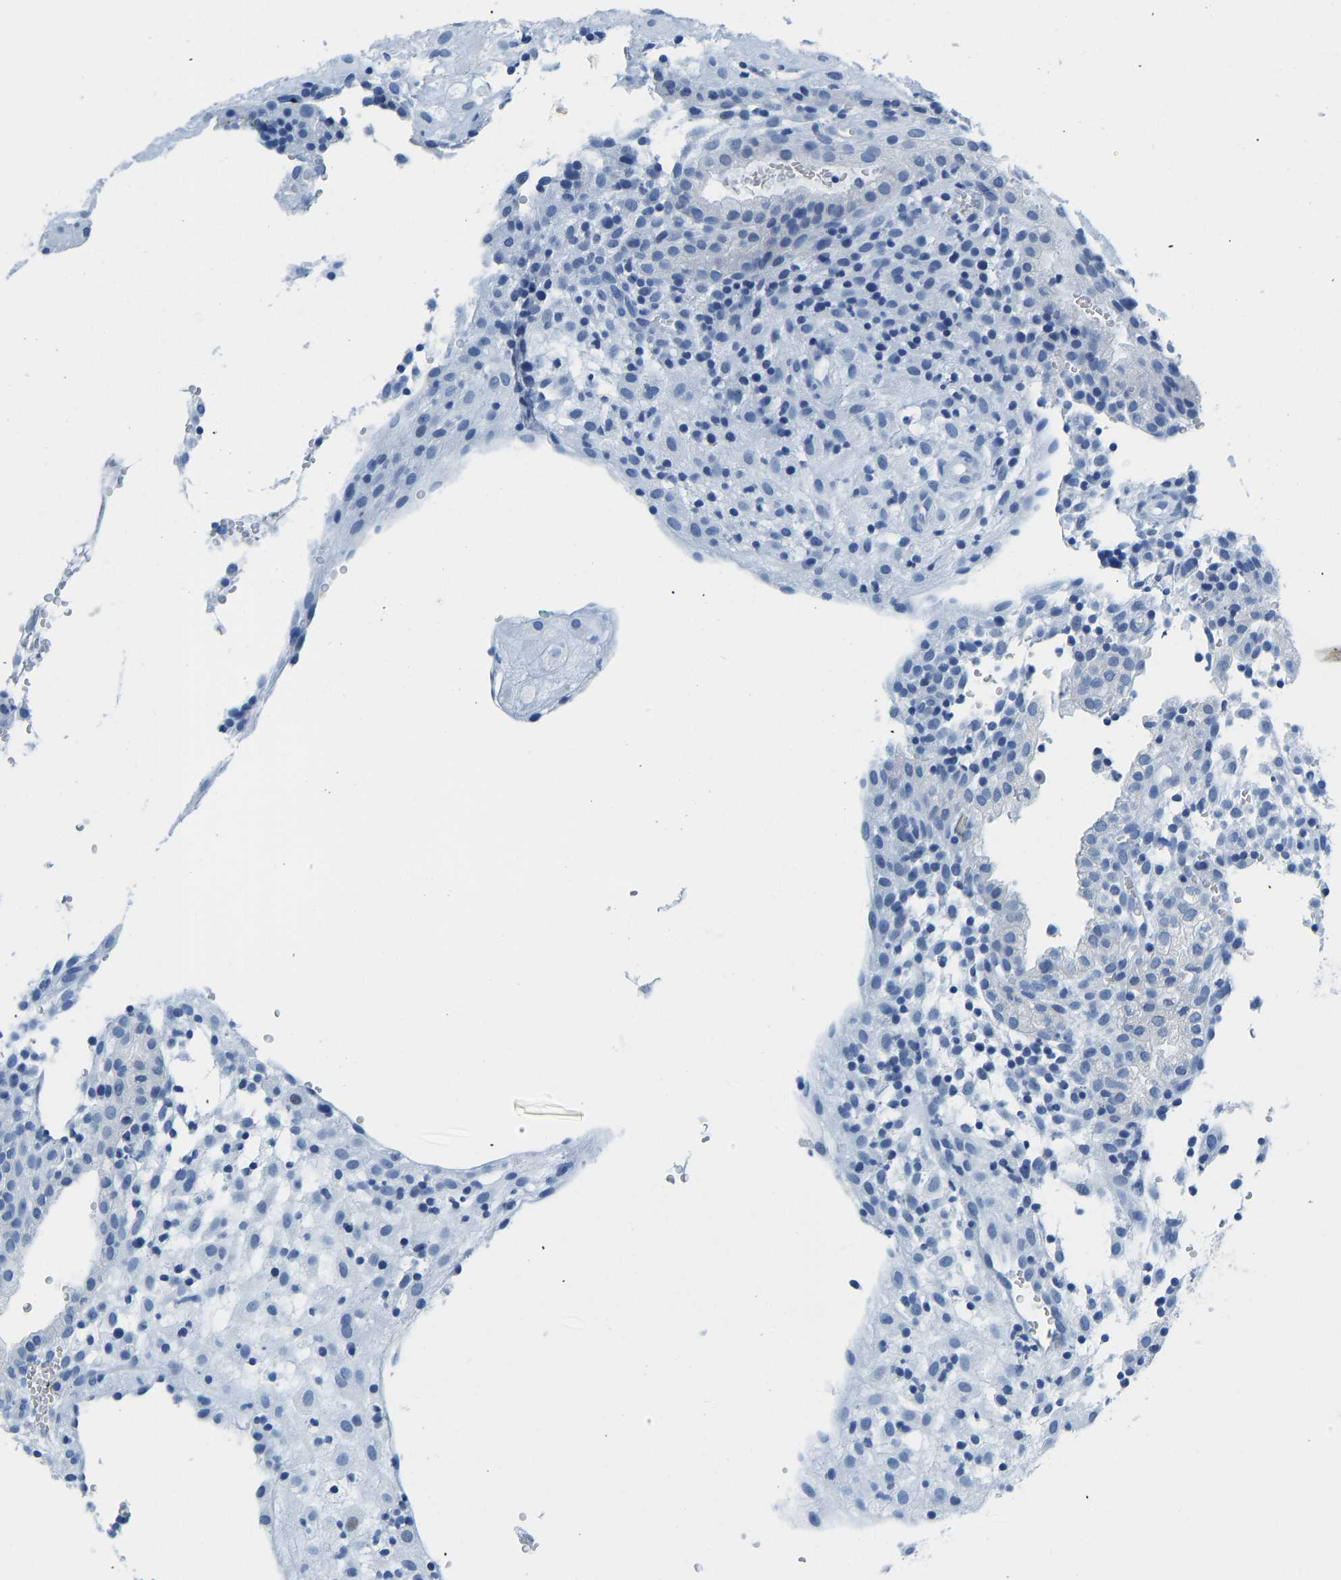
{"staining": {"intensity": "negative", "quantity": "none", "location": "none"}, "tissue": "placenta", "cell_type": "Decidual cells", "image_type": "normal", "snomed": [{"axis": "morphology", "description": "Normal tissue, NOS"}, {"axis": "topography", "description": "Placenta"}], "caption": "The histopathology image exhibits no significant staining in decidual cells of placenta. (IHC, brightfield microscopy, high magnification).", "gene": "SERPINB3", "patient": {"sex": "female", "age": 18}}